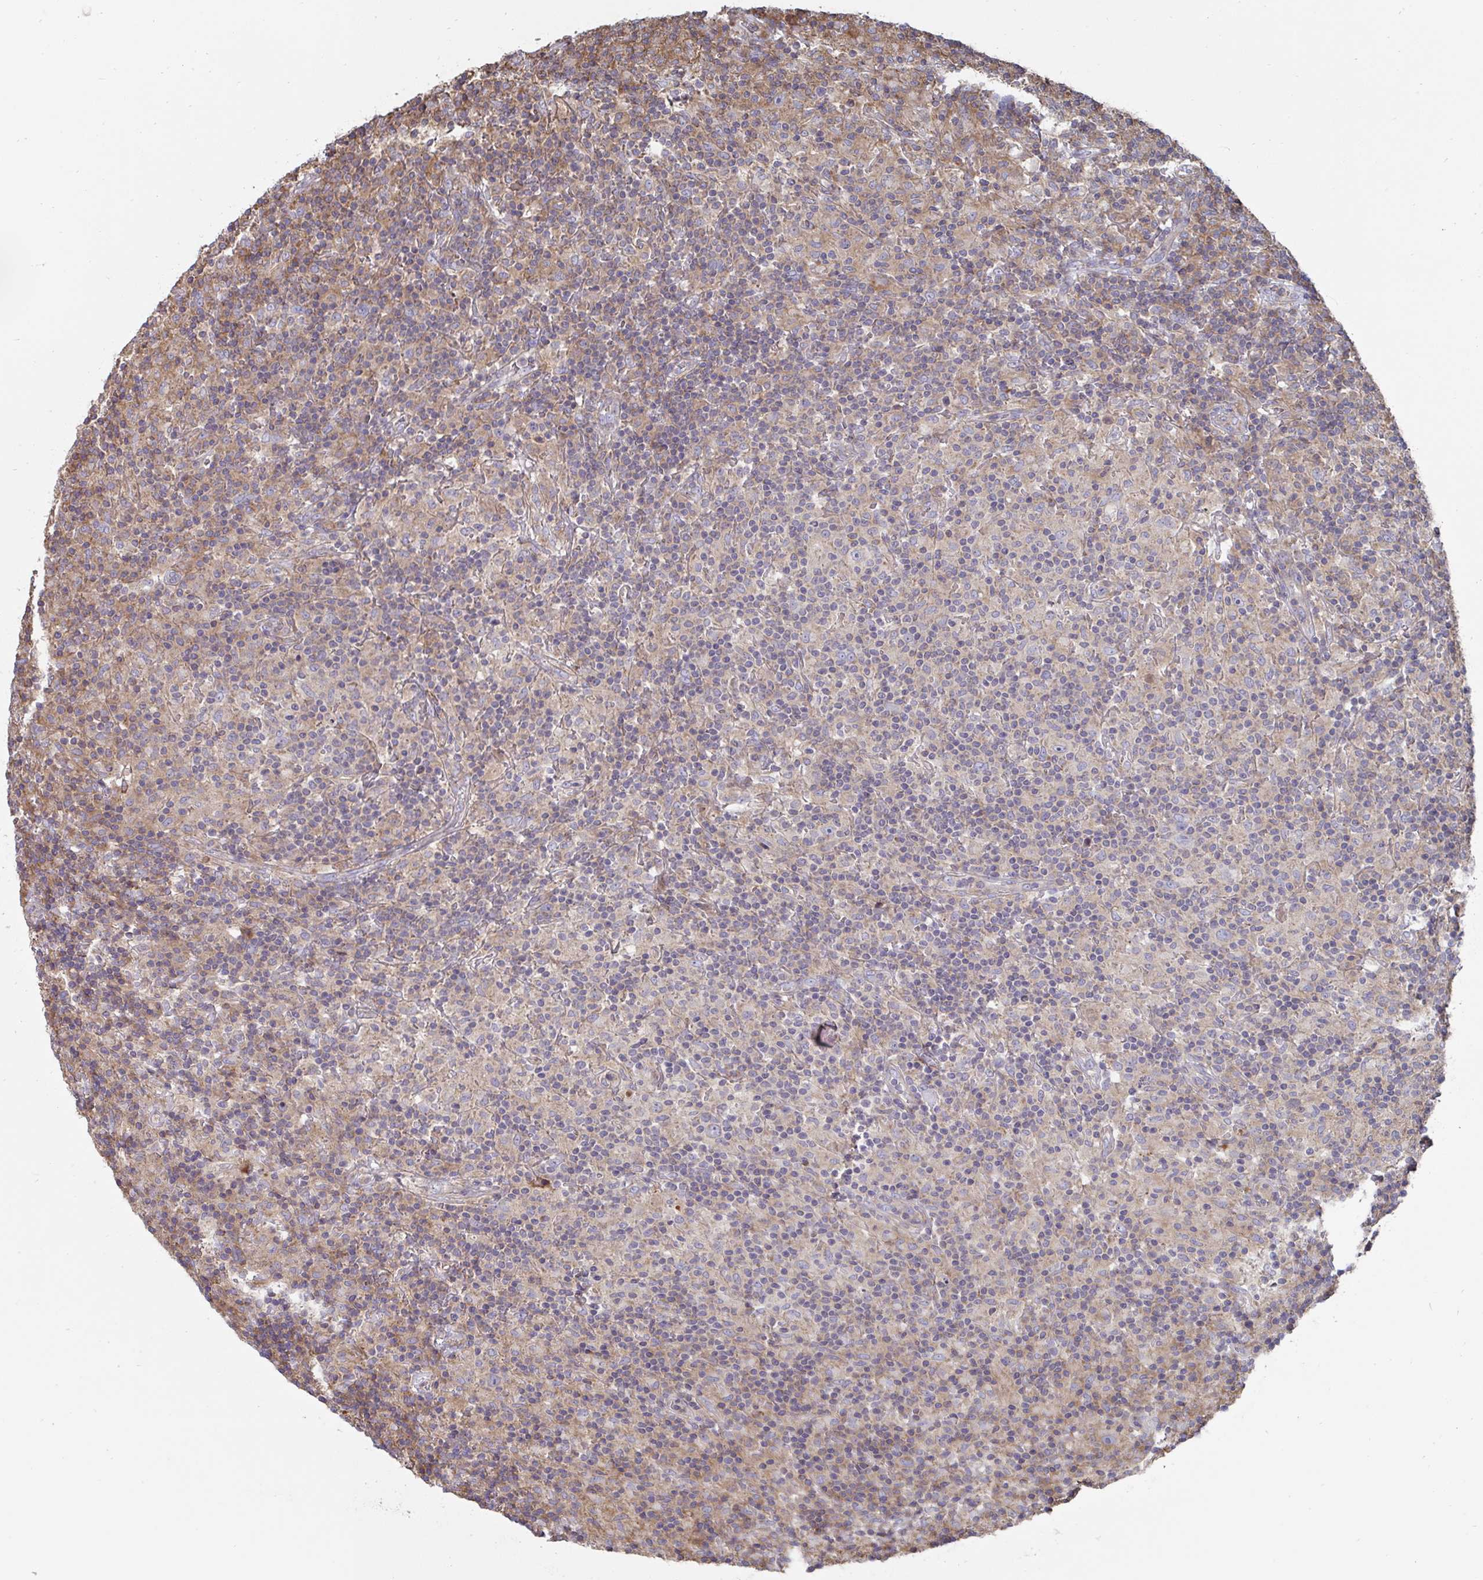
{"staining": {"intensity": "negative", "quantity": "none", "location": "none"}, "tissue": "lymphoma", "cell_type": "Tumor cells", "image_type": "cancer", "snomed": [{"axis": "morphology", "description": "Hodgkin's disease, NOS"}, {"axis": "topography", "description": "Lymph node"}], "caption": "An IHC image of Hodgkin's disease is shown. There is no staining in tumor cells of Hodgkin's disease.", "gene": "DZANK1", "patient": {"sex": "male", "age": 70}}